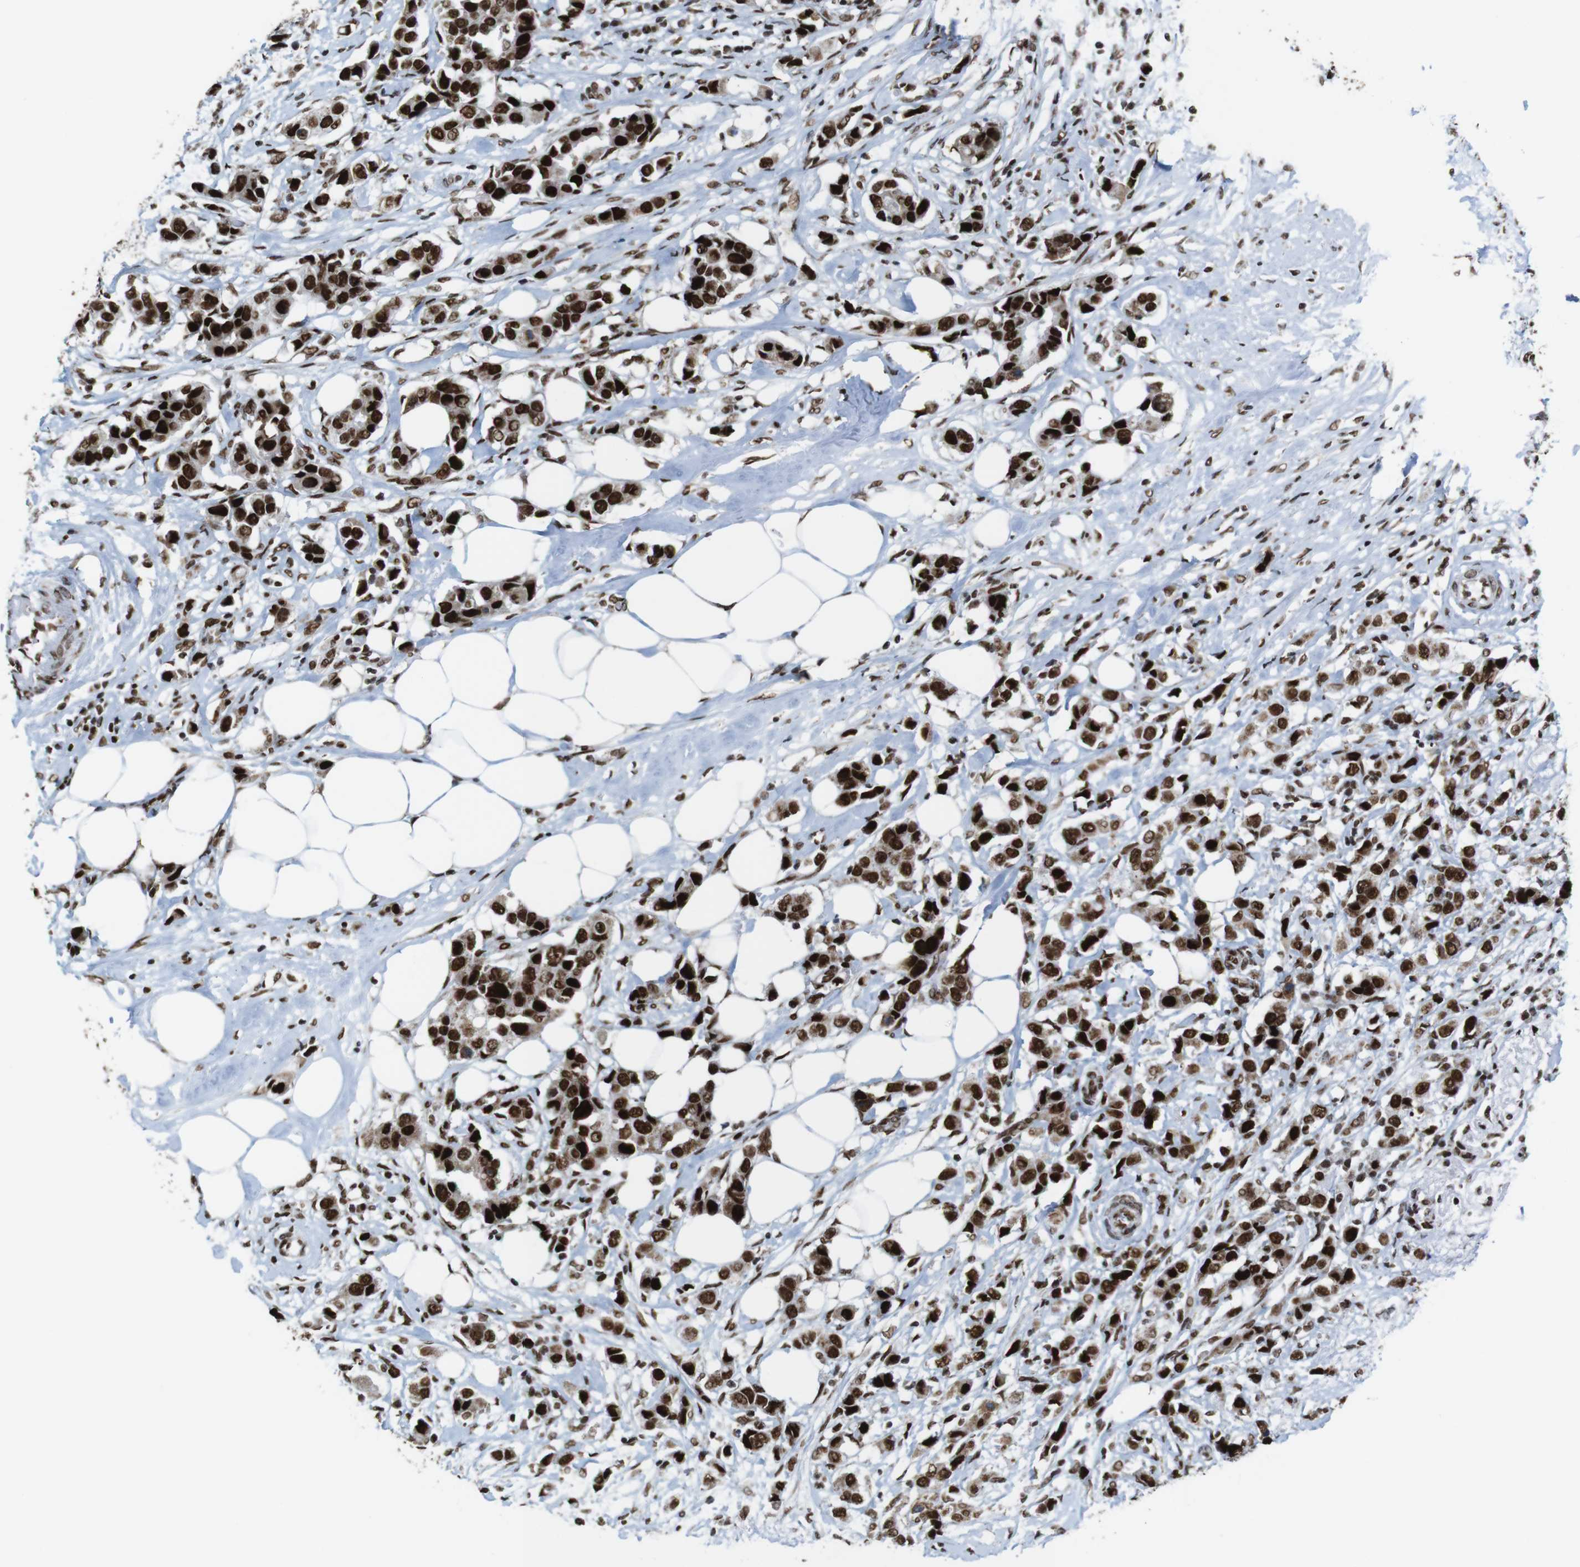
{"staining": {"intensity": "strong", "quantity": ">75%", "location": "nuclear"}, "tissue": "breast cancer", "cell_type": "Tumor cells", "image_type": "cancer", "snomed": [{"axis": "morphology", "description": "Normal tissue, NOS"}, {"axis": "morphology", "description": "Duct carcinoma"}, {"axis": "topography", "description": "Breast"}], "caption": "Human infiltrating ductal carcinoma (breast) stained for a protein (brown) displays strong nuclear positive staining in approximately >75% of tumor cells.", "gene": "ROMO1", "patient": {"sex": "female", "age": 50}}